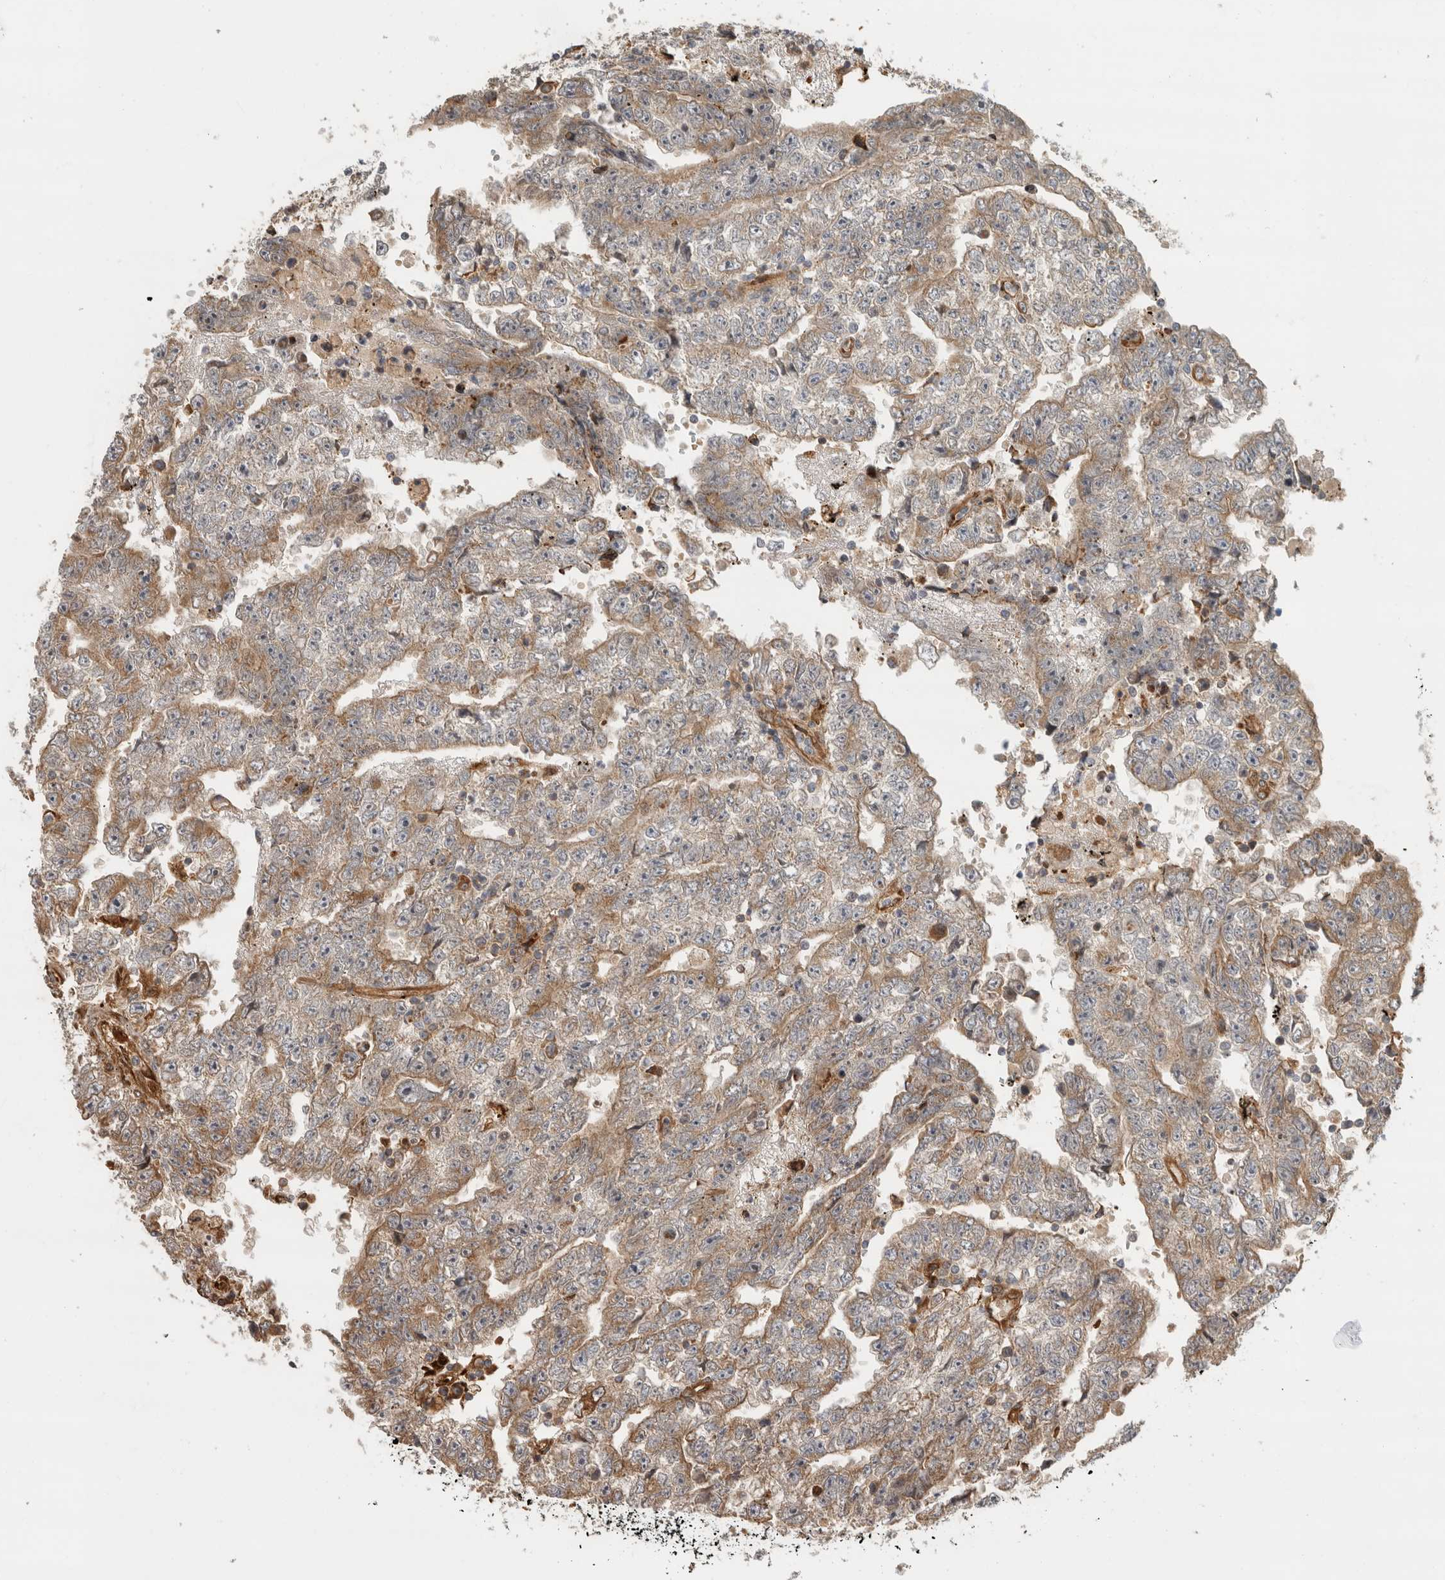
{"staining": {"intensity": "weak", "quantity": ">75%", "location": "cytoplasmic/membranous"}, "tissue": "testis cancer", "cell_type": "Tumor cells", "image_type": "cancer", "snomed": [{"axis": "morphology", "description": "Carcinoma, Embryonal, NOS"}, {"axis": "topography", "description": "Testis"}], "caption": "Protein expression analysis of testis cancer (embryonal carcinoma) demonstrates weak cytoplasmic/membranous staining in approximately >75% of tumor cells. Using DAB (3,3'-diaminobenzidine) (brown) and hematoxylin (blue) stains, captured at high magnification using brightfield microscopy.", "gene": "TUBD1", "patient": {"sex": "male", "age": 25}}